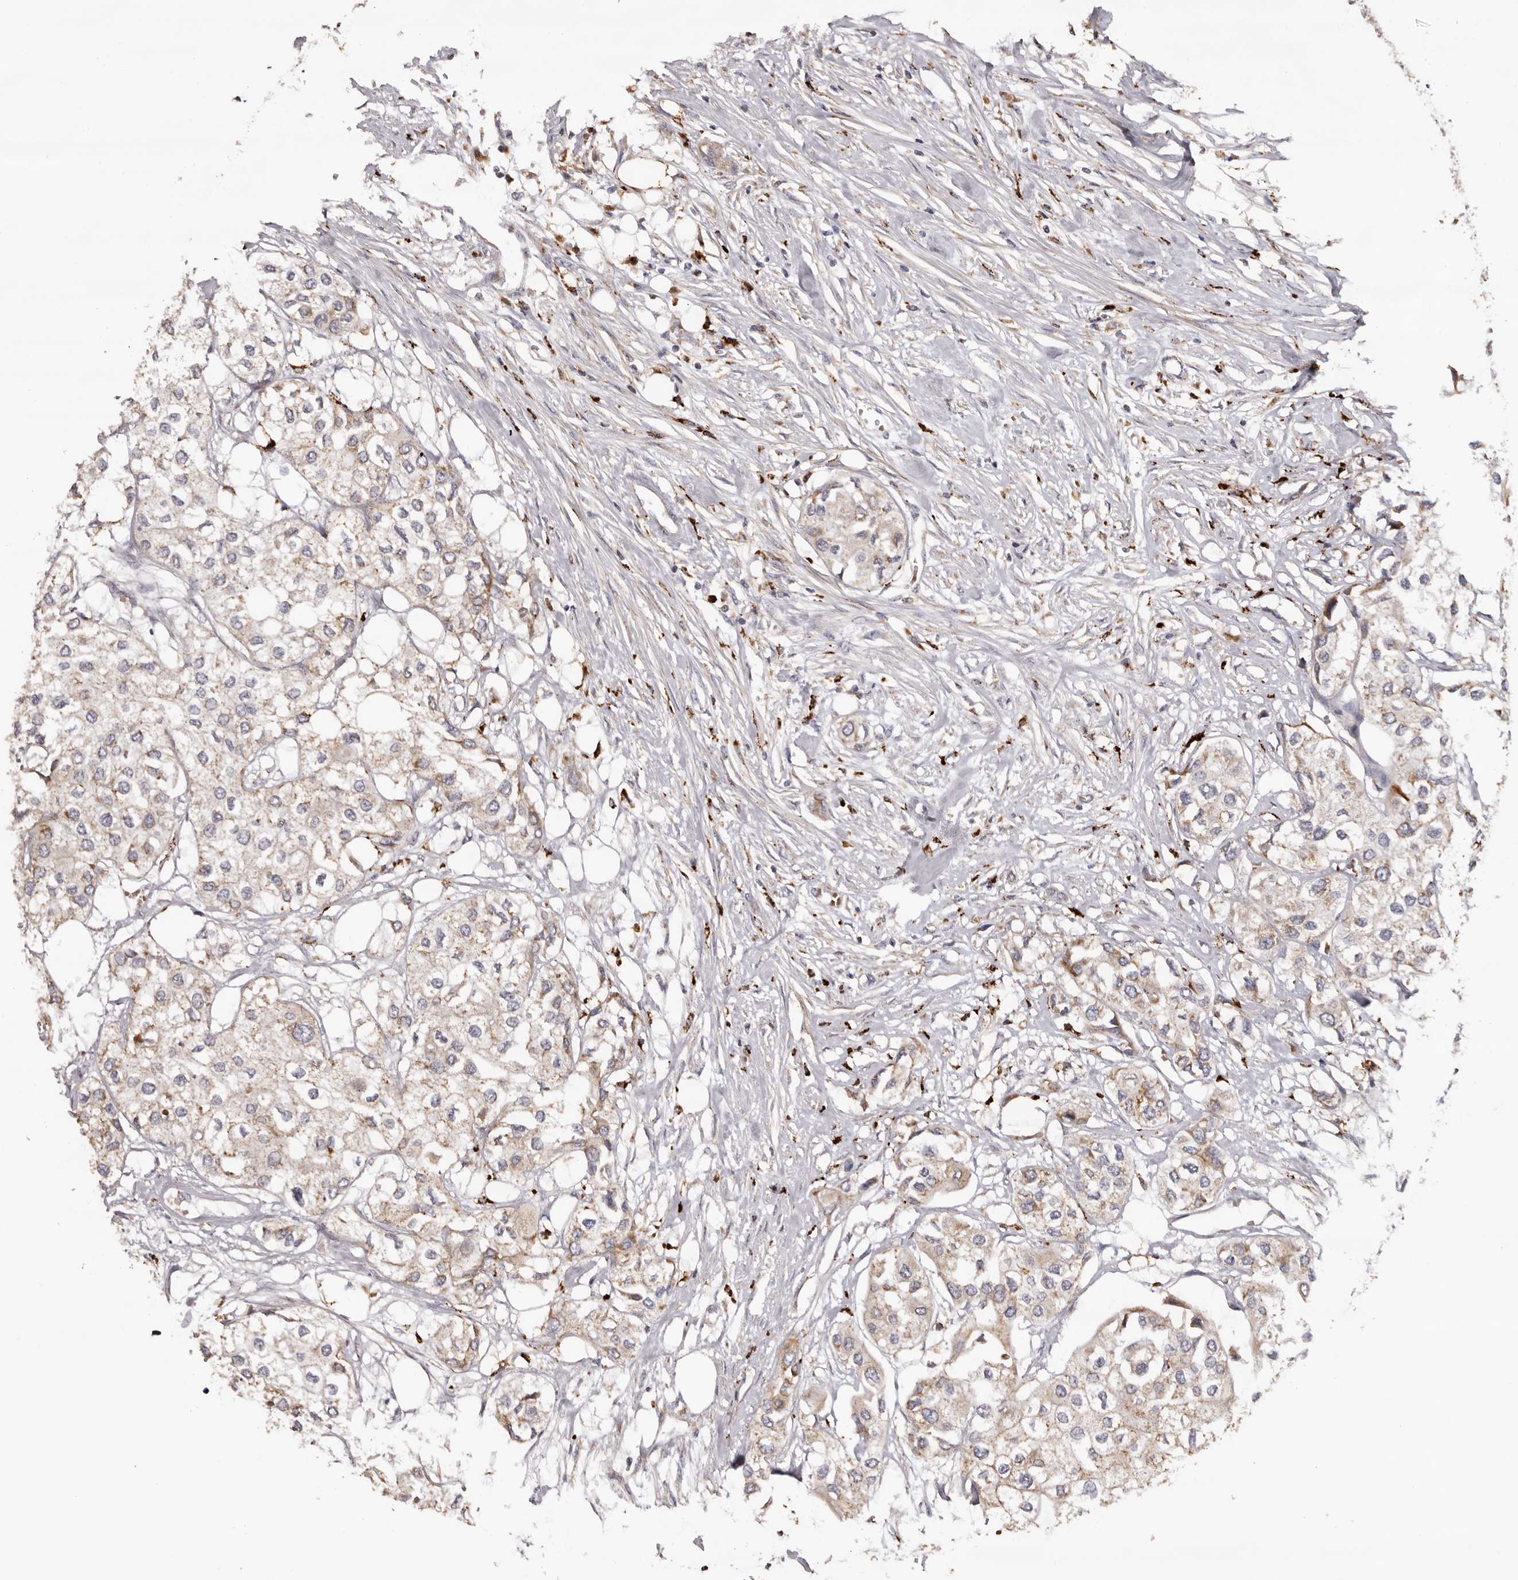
{"staining": {"intensity": "weak", "quantity": ">75%", "location": "cytoplasmic/membranous"}, "tissue": "urothelial cancer", "cell_type": "Tumor cells", "image_type": "cancer", "snomed": [{"axis": "morphology", "description": "Urothelial carcinoma, High grade"}, {"axis": "topography", "description": "Urinary bladder"}], "caption": "The histopathology image exhibits immunohistochemical staining of urothelial cancer. There is weak cytoplasmic/membranous expression is present in approximately >75% of tumor cells.", "gene": "MECR", "patient": {"sex": "male", "age": 64}}